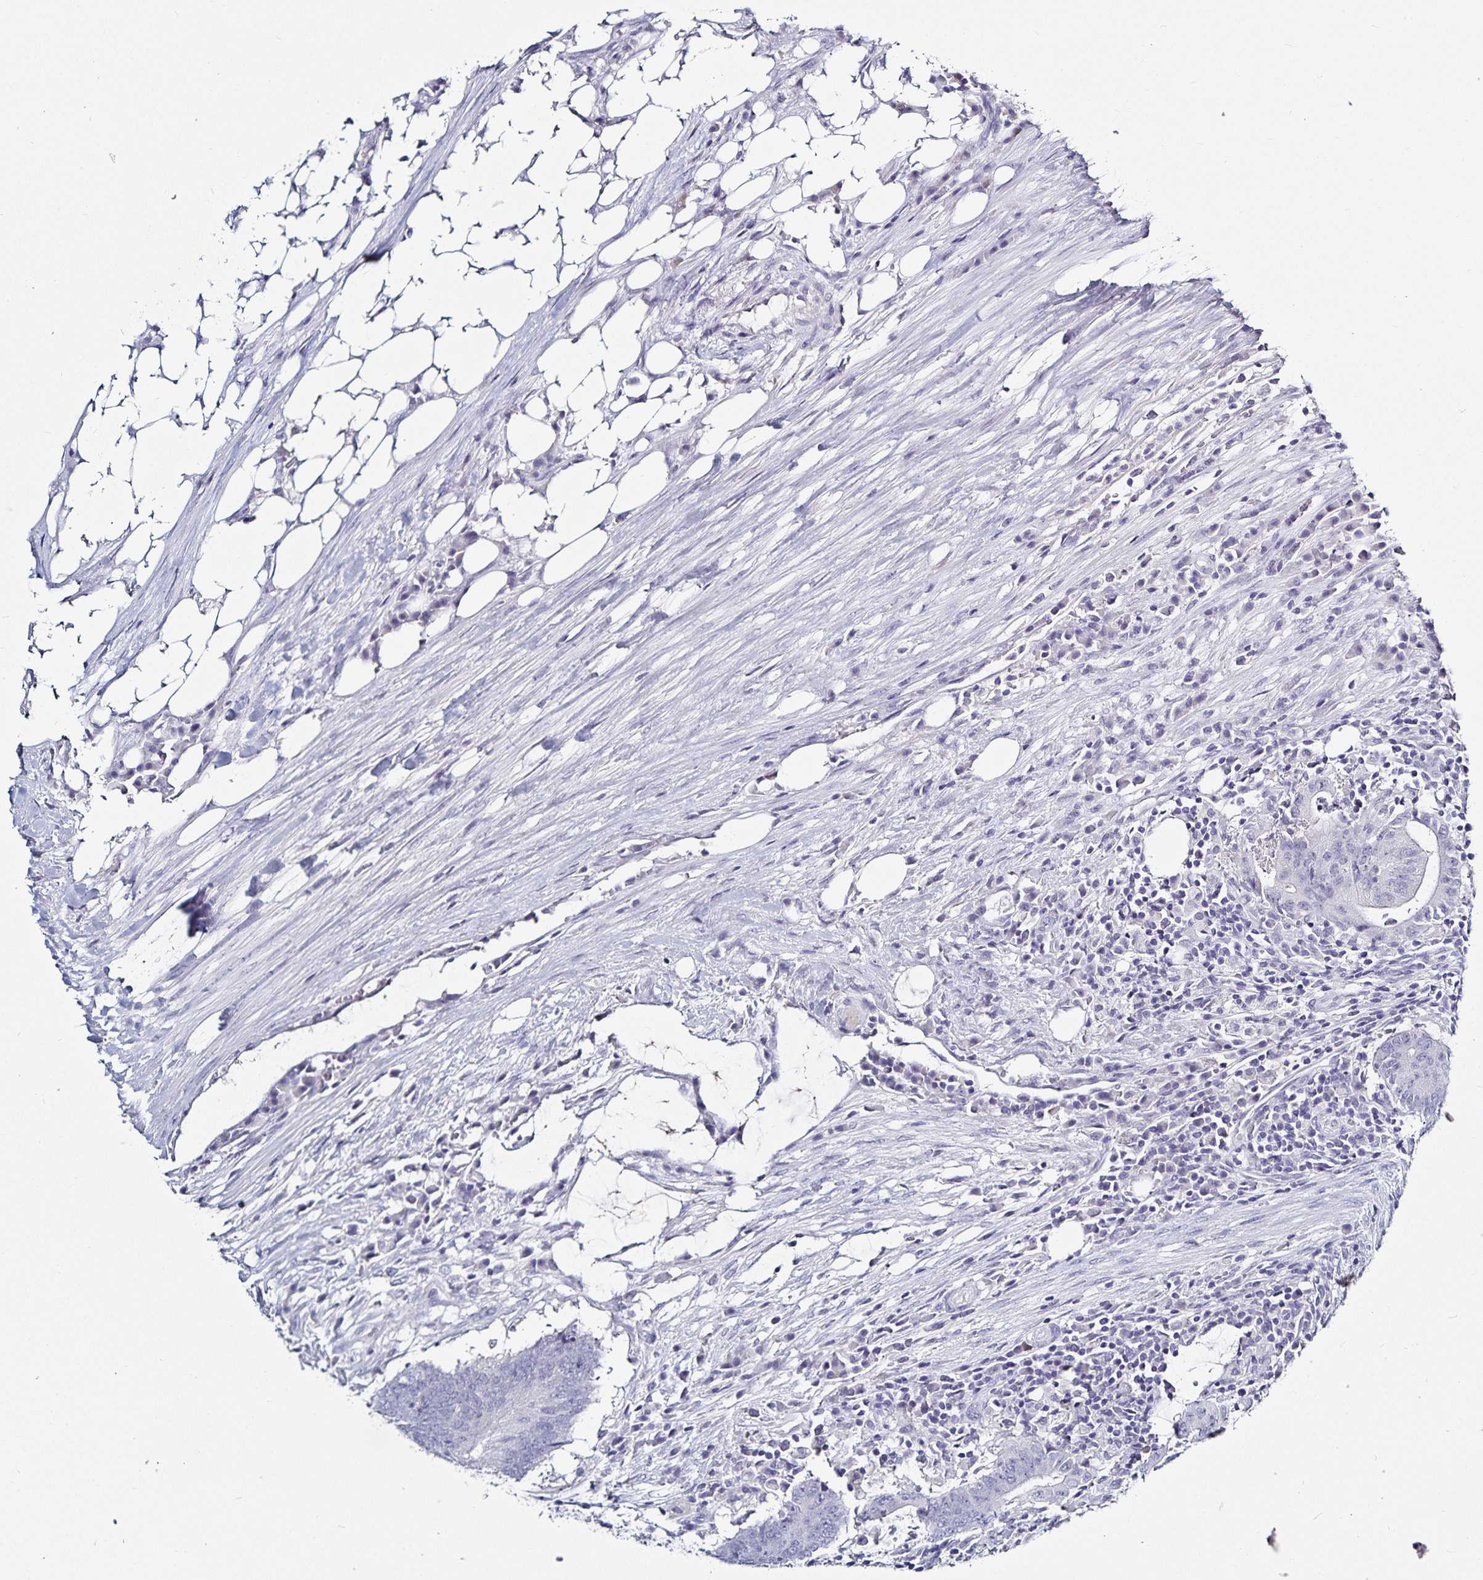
{"staining": {"intensity": "negative", "quantity": "none", "location": "none"}, "tissue": "colorectal cancer", "cell_type": "Tumor cells", "image_type": "cancer", "snomed": [{"axis": "morphology", "description": "Adenocarcinoma, NOS"}, {"axis": "topography", "description": "Colon"}], "caption": "Tumor cells are negative for protein expression in human colorectal adenocarcinoma.", "gene": "TTR", "patient": {"sex": "female", "age": 43}}